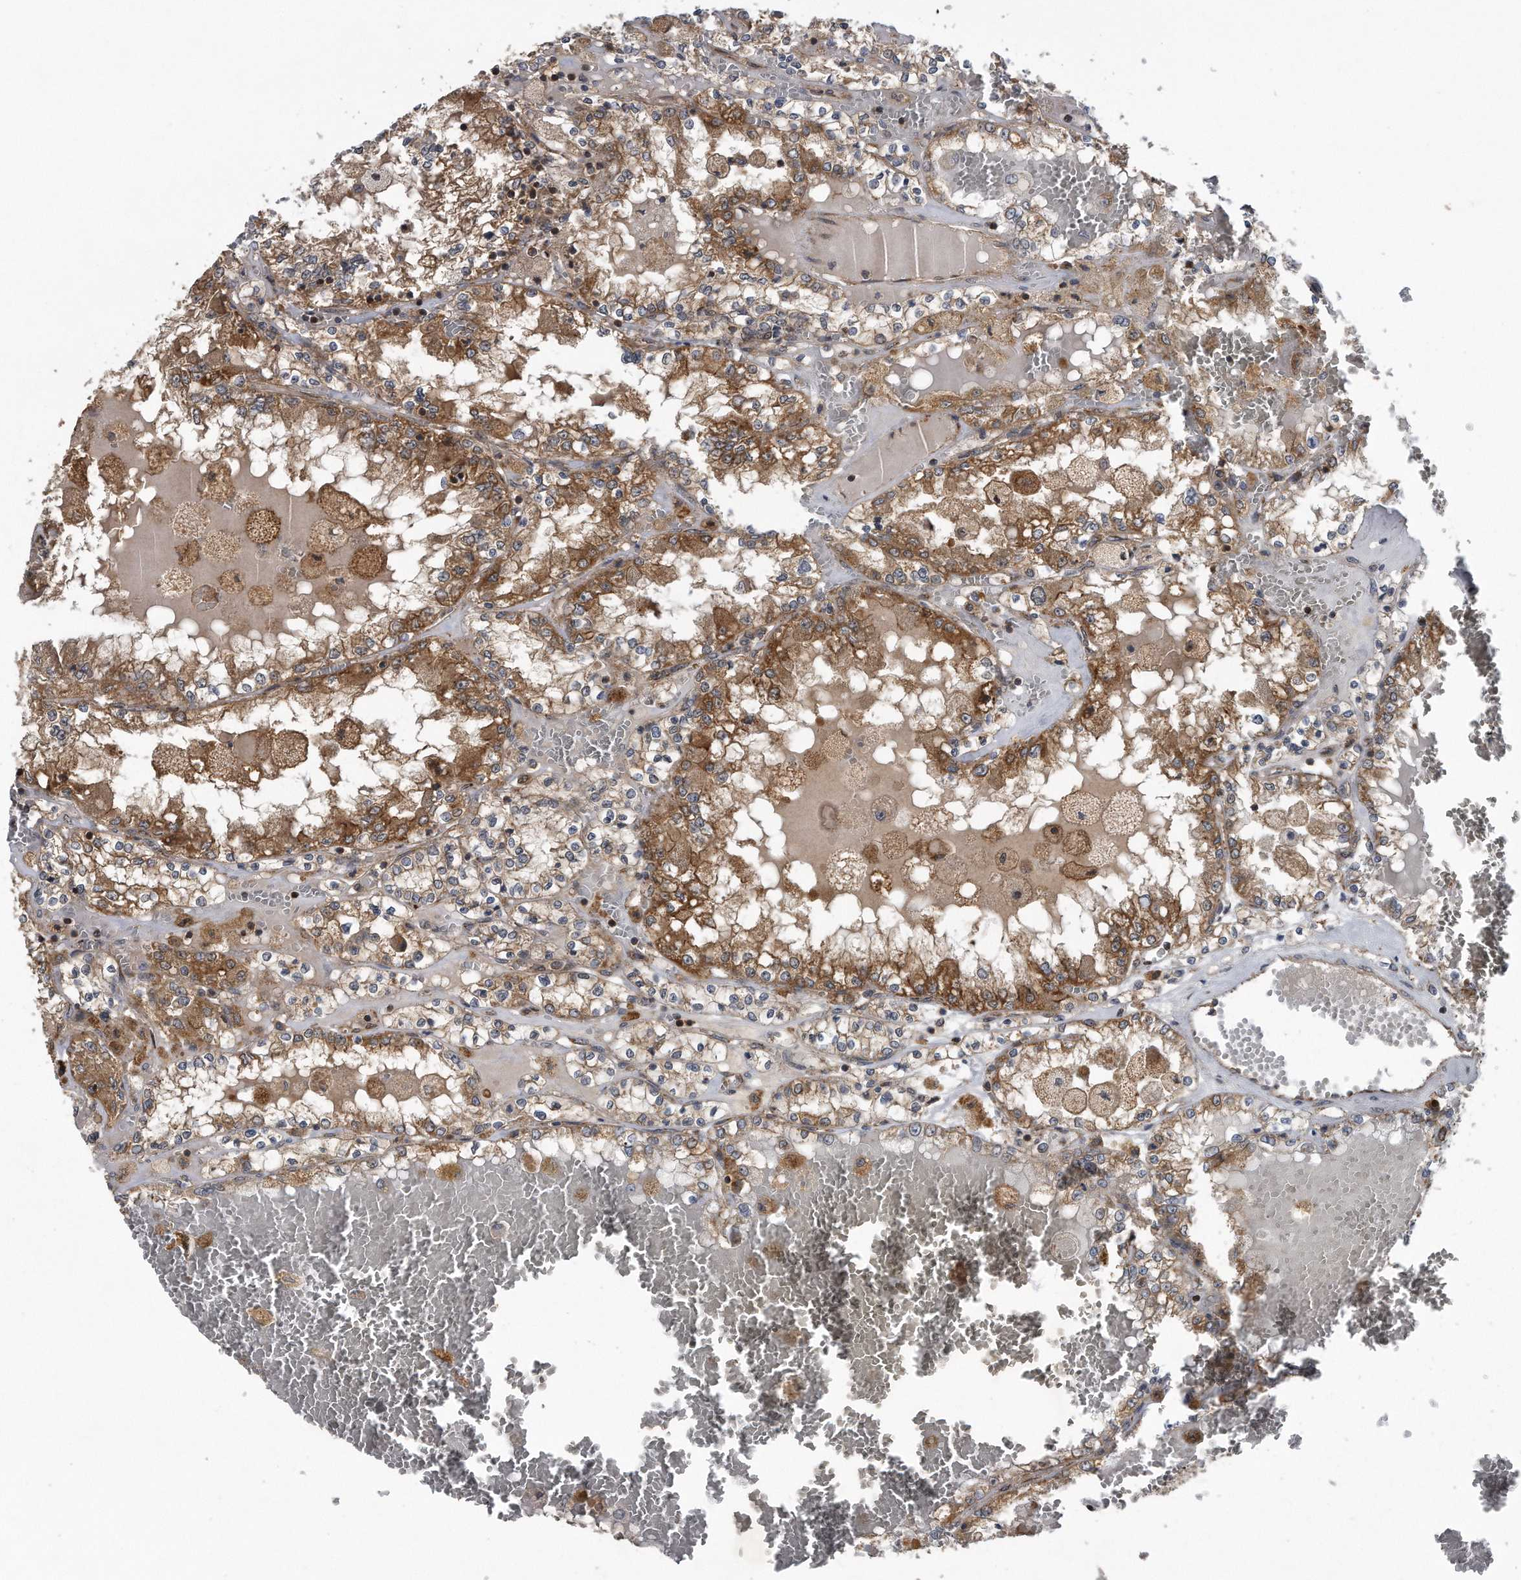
{"staining": {"intensity": "moderate", "quantity": ">75%", "location": "cytoplasmic/membranous"}, "tissue": "renal cancer", "cell_type": "Tumor cells", "image_type": "cancer", "snomed": [{"axis": "morphology", "description": "Adenocarcinoma, NOS"}, {"axis": "topography", "description": "Kidney"}], "caption": "Renal cancer stained with DAB (3,3'-diaminobenzidine) immunohistochemistry shows medium levels of moderate cytoplasmic/membranous expression in approximately >75% of tumor cells.", "gene": "ALPK2", "patient": {"sex": "female", "age": 56}}